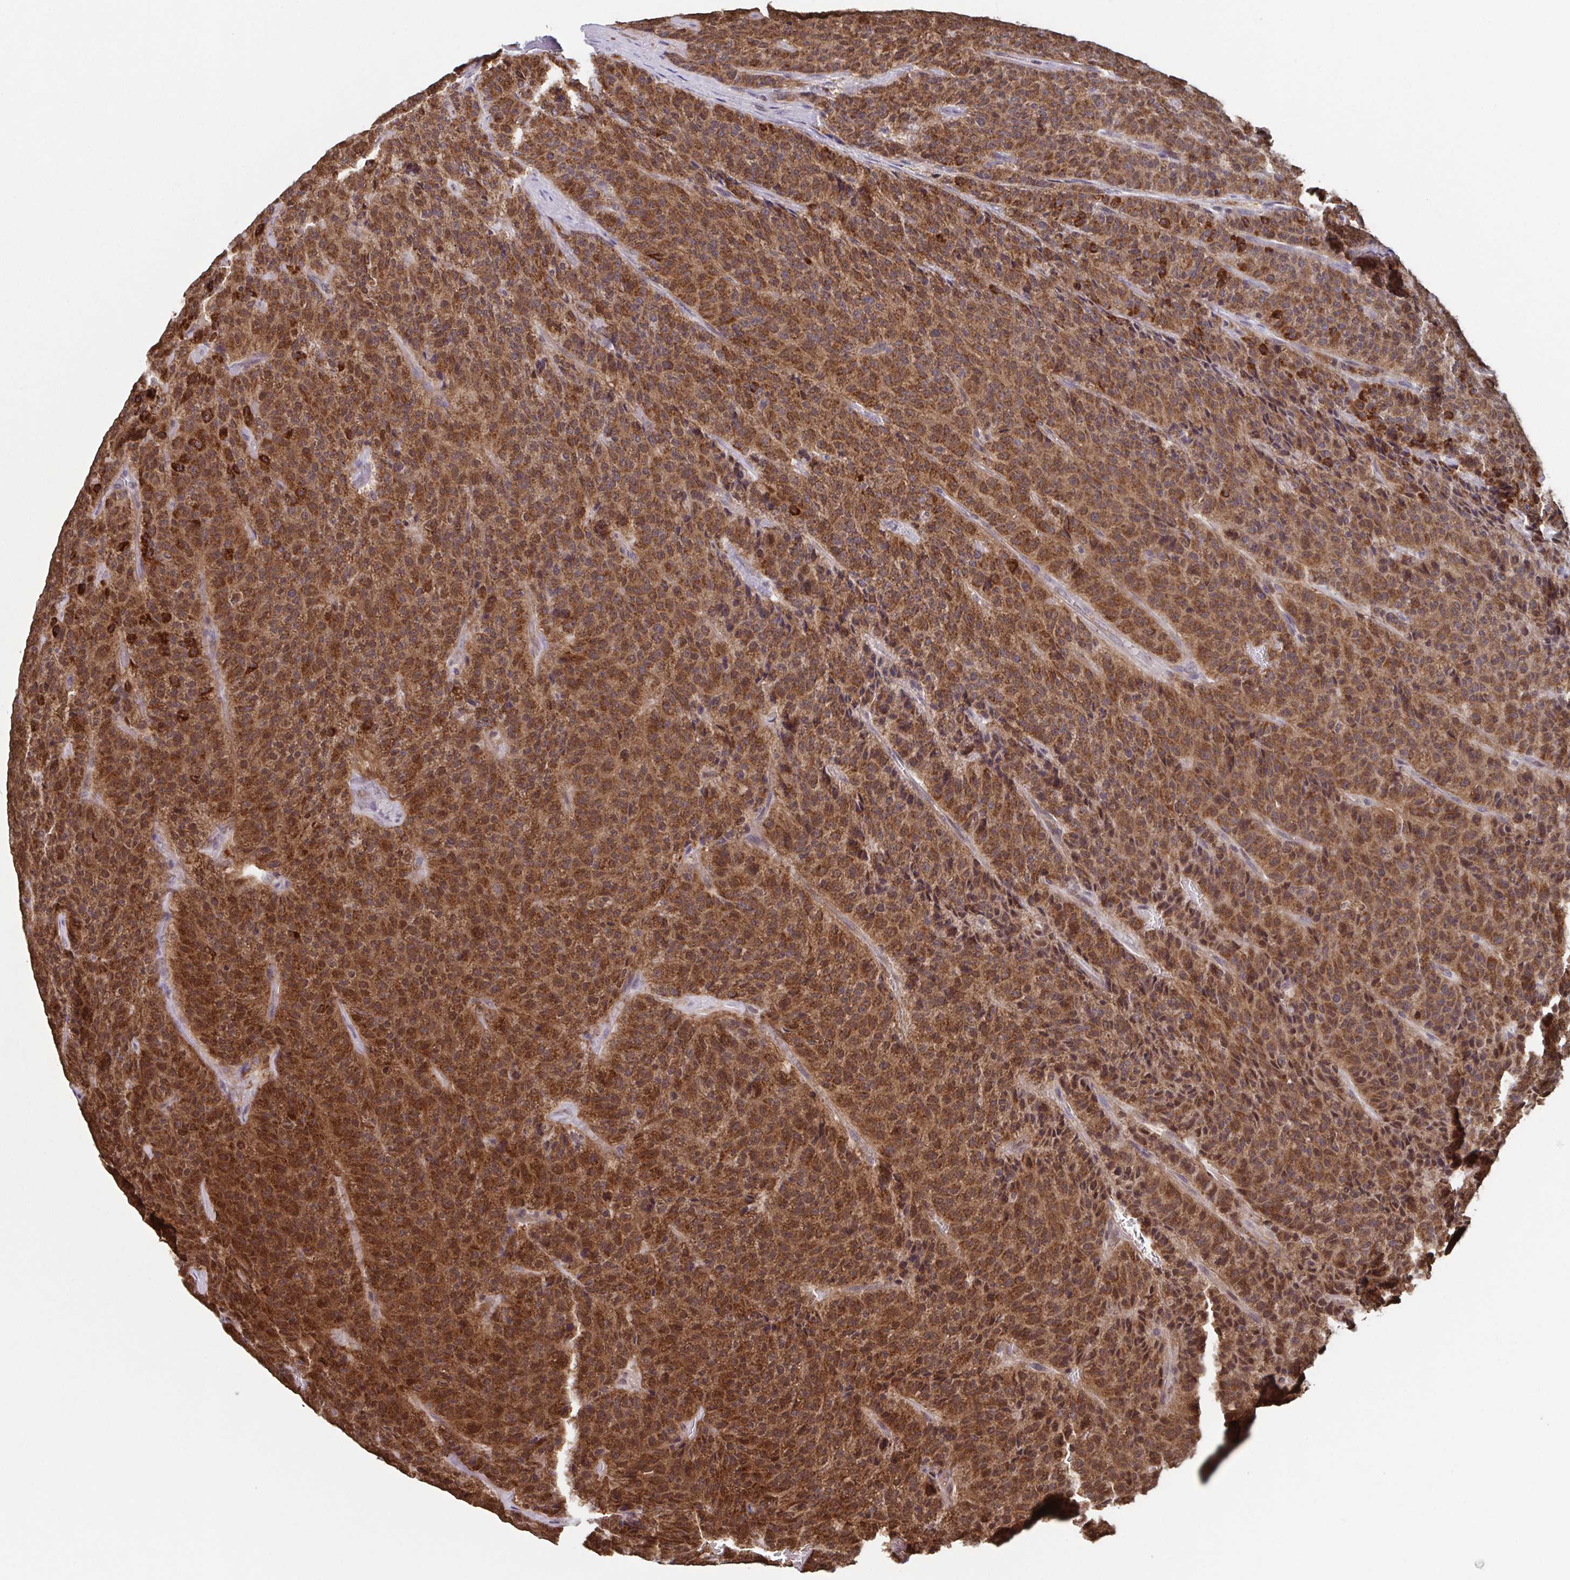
{"staining": {"intensity": "strong", "quantity": ">75%", "location": "cytoplasmic/membranous,nuclear"}, "tissue": "carcinoid", "cell_type": "Tumor cells", "image_type": "cancer", "snomed": [{"axis": "morphology", "description": "Carcinoid, malignant, NOS"}, {"axis": "topography", "description": "Lung"}], "caption": "The micrograph reveals staining of carcinoid, revealing strong cytoplasmic/membranous and nuclear protein positivity (brown color) within tumor cells.", "gene": "TTC19", "patient": {"sex": "male", "age": 71}}